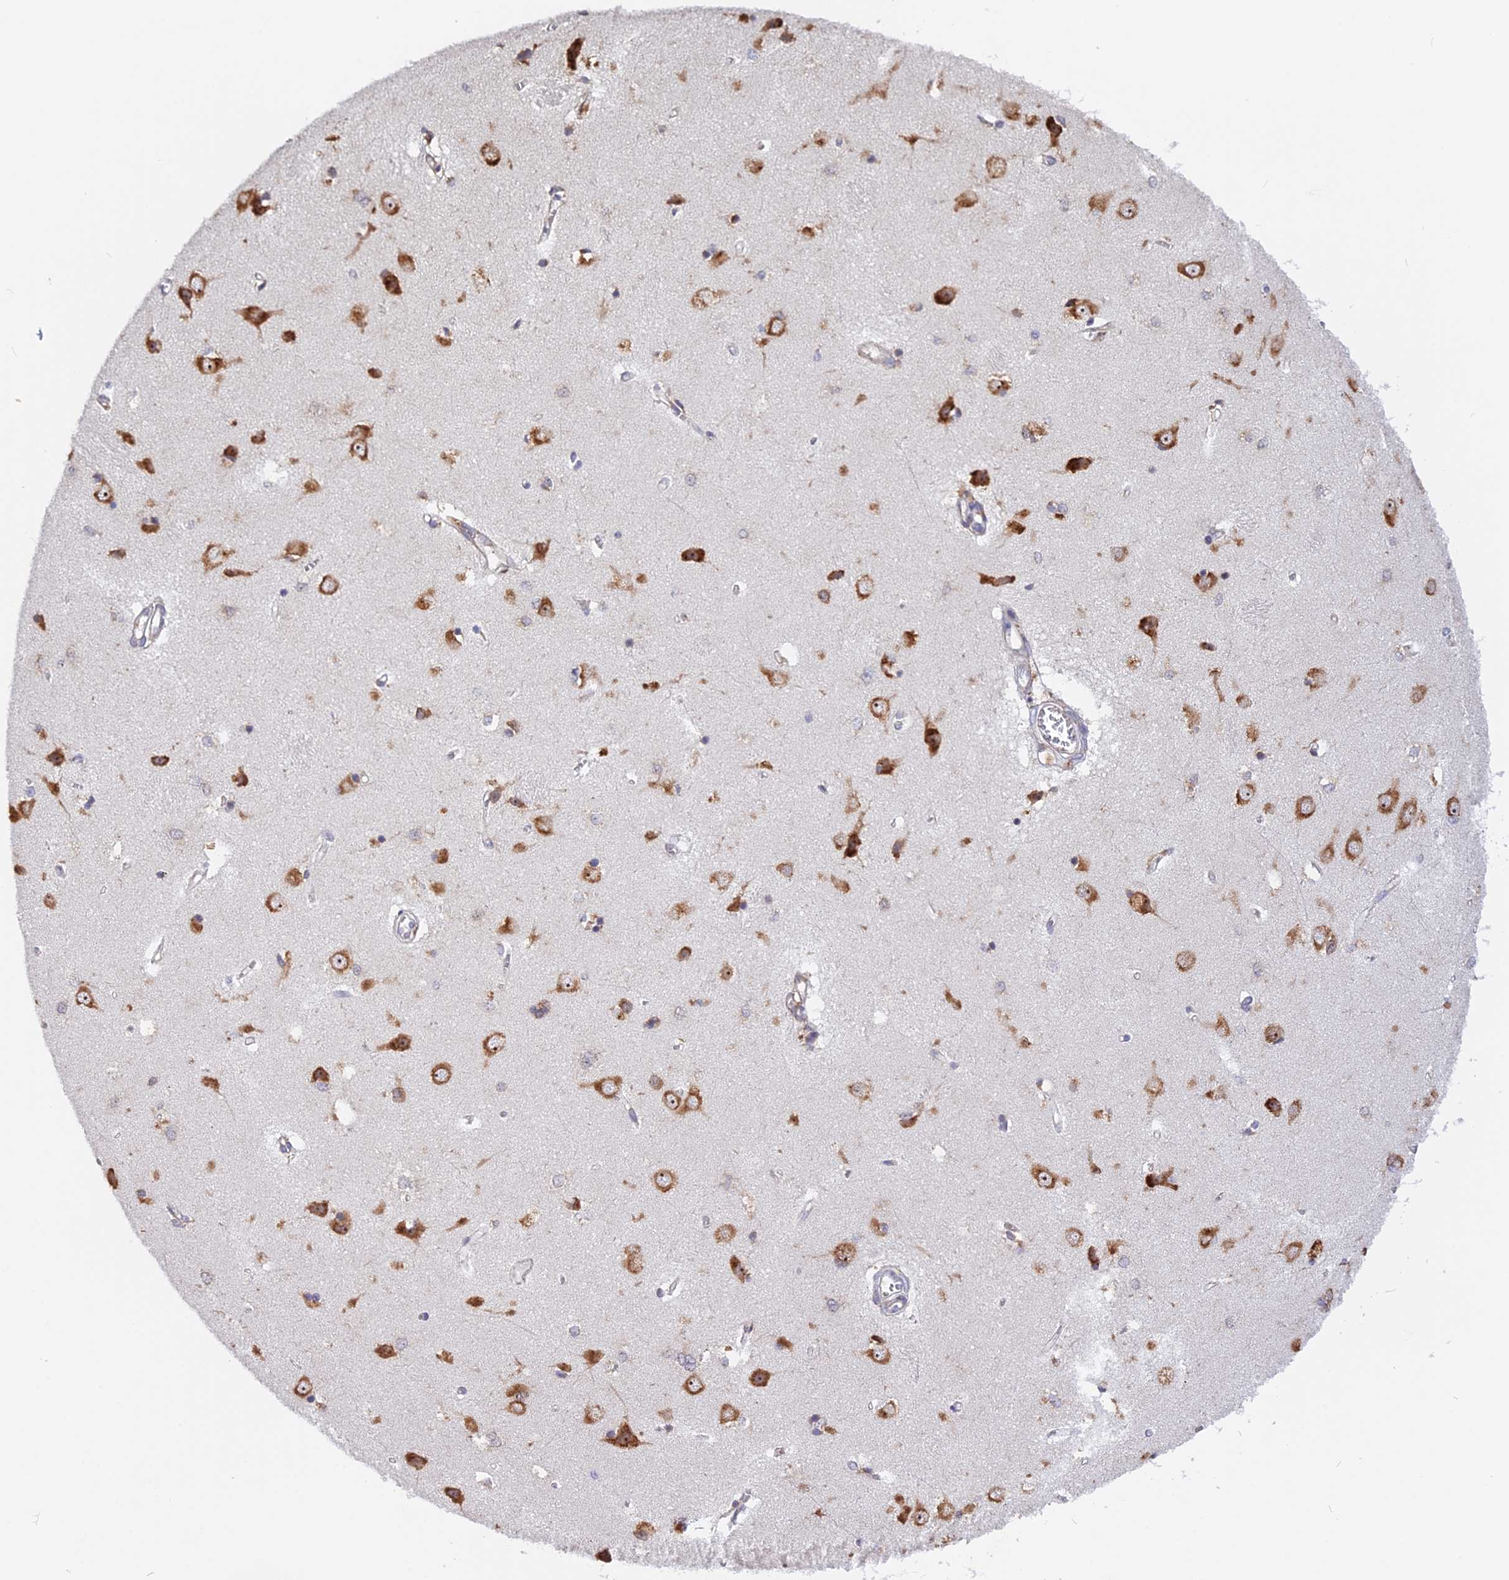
{"staining": {"intensity": "negative", "quantity": "none", "location": "none"}, "tissue": "caudate", "cell_type": "Glial cells", "image_type": "normal", "snomed": [{"axis": "morphology", "description": "Normal tissue, NOS"}, {"axis": "topography", "description": "Lateral ventricle wall"}], "caption": "The histopathology image exhibits no staining of glial cells in benign caudate.", "gene": "GNPTAB", "patient": {"sex": "male", "age": 37}}